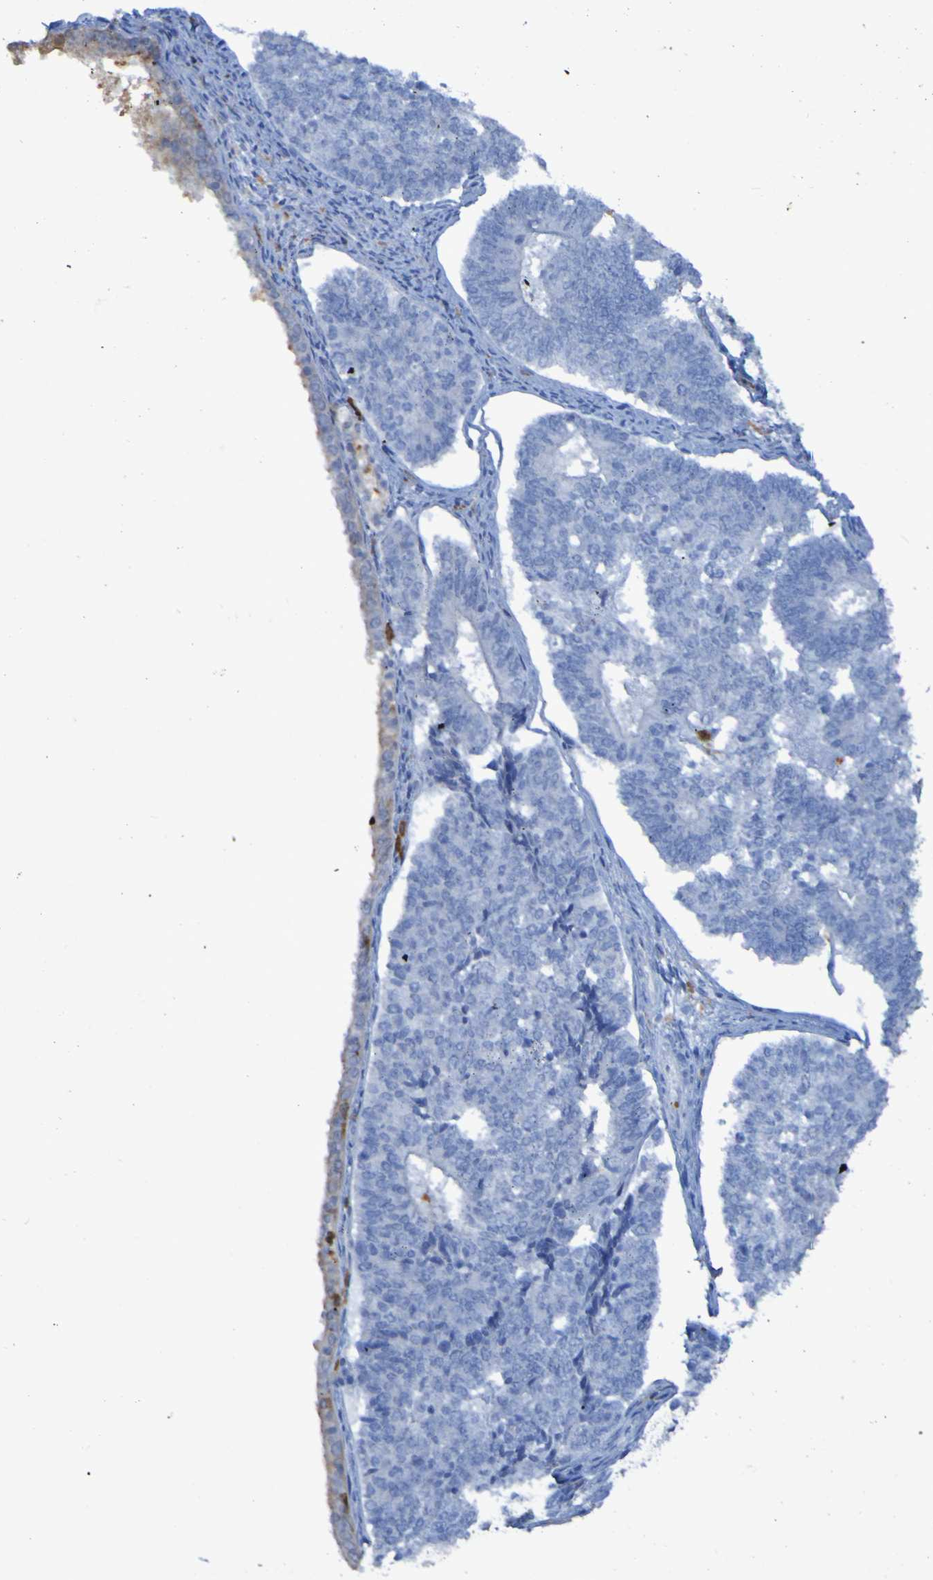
{"staining": {"intensity": "negative", "quantity": "none", "location": "none"}, "tissue": "endometrial cancer", "cell_type": "Tumor cells", "image_type": "cancer", "snomed": [{"axis": "morphology", "description": "Adenocarcinoma, NOS"}, {"axis": "topography", "description": "Endometrium"}], "caption": "A histopathology image of human adenocarcinoma (endometrial) is negative for staining in tumor cells.", "gene": "MPPE1", "patient": {"sex": "female", "age": 70}}